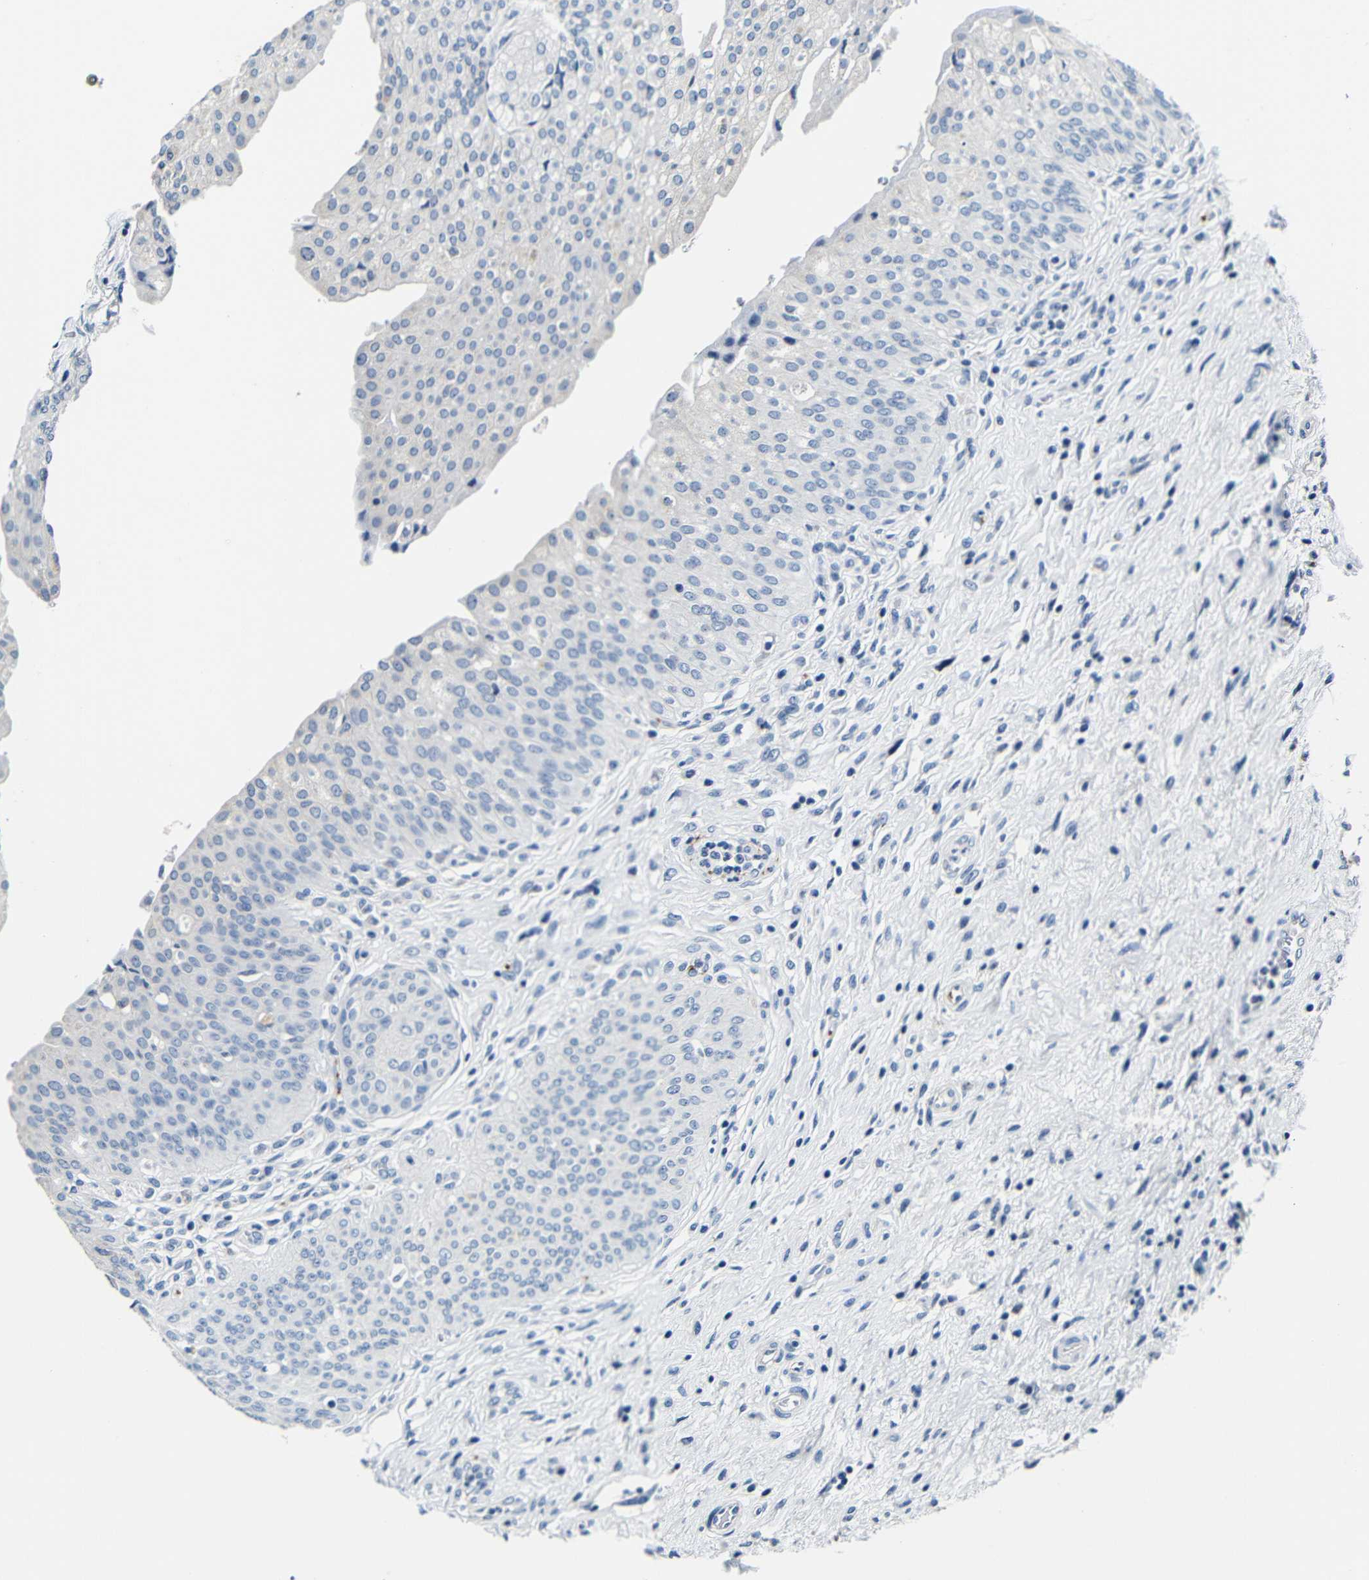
{"staining": {"intensity": "negative", "quantity": "none", "location": "none"}, "tissue": "urinary bladder", "cell_type": "Urothelial cells", "image_type": "normal", "snomed": [{"axis": "morphology", "description": "Normal tissue, NOS"}, {"axis": "topography", "description": "Urinary bladder"}], "caption": "Immunohistochemistry photomicrograph of normal urinary bladder stained for a protein (brown), which shows no staining in urothelial cells. The staining was performed using DAB to visualize the protein expression in brown, while the nuclei were stained in blue with hematoxylin (Magnification: 20x).", "gene": "GP1BA", "patient": {"sex": "male", "age": 46}}